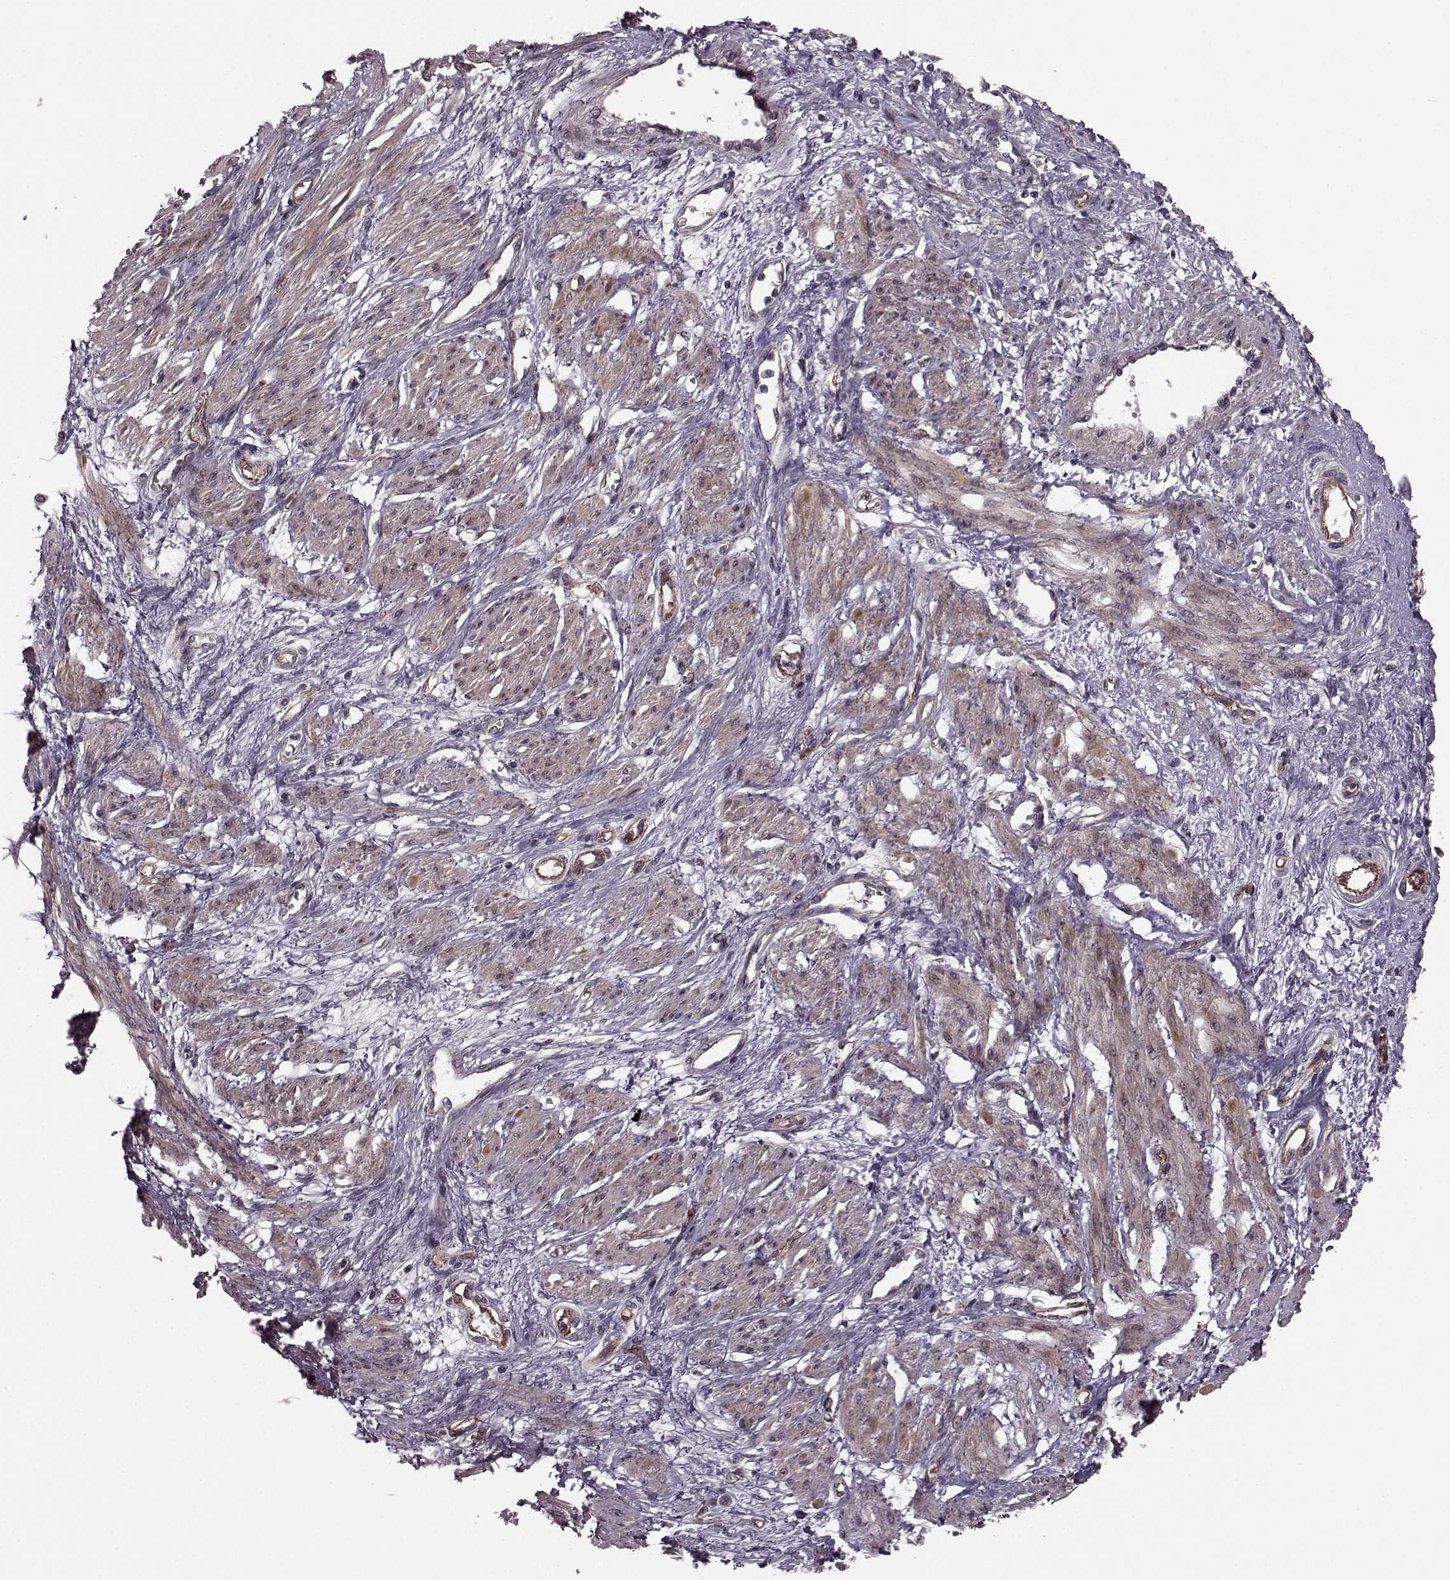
{"staining": {"intensity": "strong", "quantity": "25%-75%", "location": "cytoplasmic/membranous"}, "tissue": "smooth muscle", "cell_type": "Smooth muscle cells", "image_type": "normal", "snomed": [{"axis": "morphology", "description": "Normal tissue, NOS"}, {"axis": "topography", "description": "Smooth muscle"}, {"axis": "topography", "description": "Uterus"}], "caption": "Smooth muscle cells display high levels of strong cytoplasmic/membranous staining in approximately 25%-75% of cells in normal smooth muscle.", "gene": "SYNPO", "patient": {"sex": "female", "age": 39}}